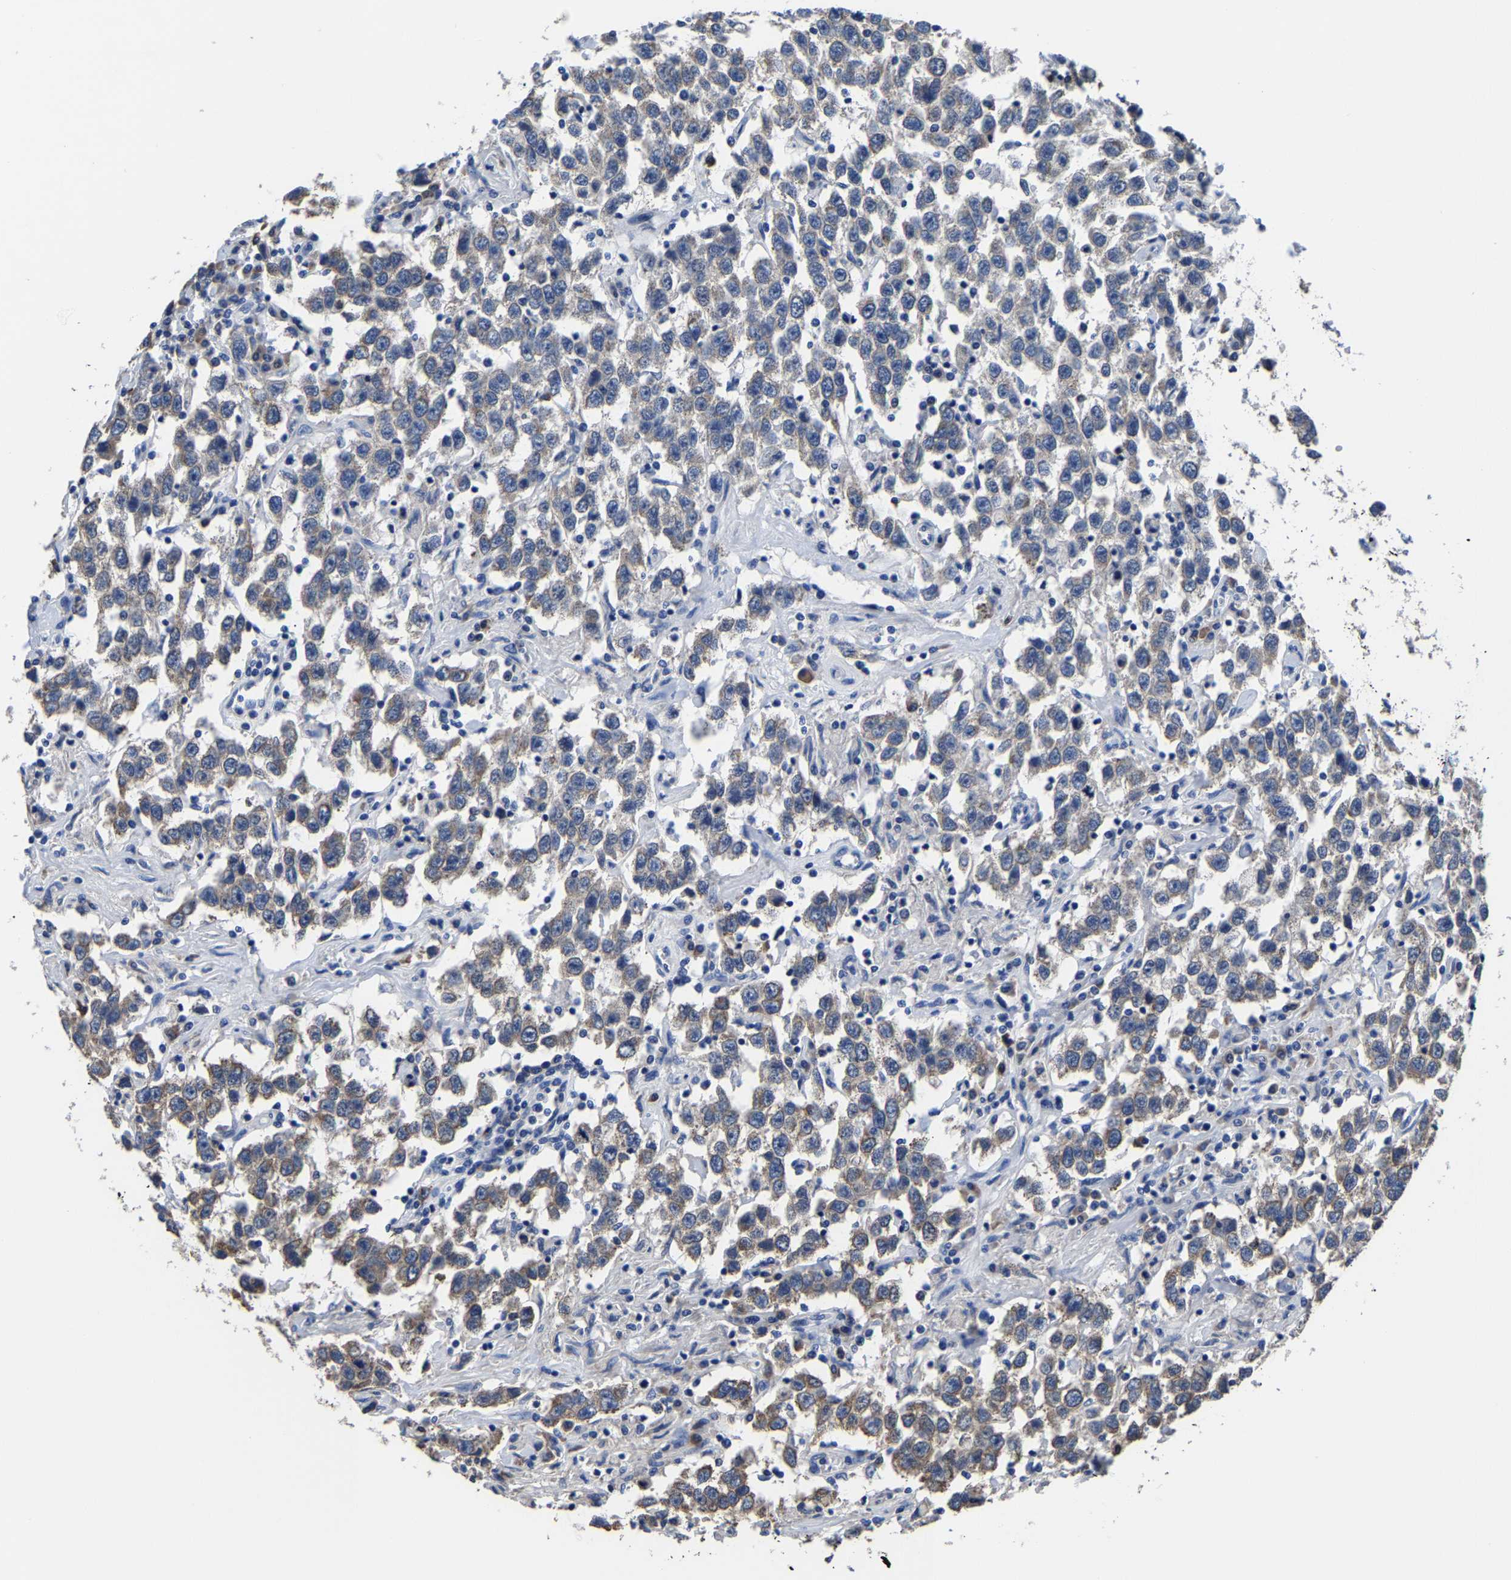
{"staining": {"intensity": "moderate", "quantity": ">75%", "location": "cytoplasmic/membranous"}, "tissue": "testis cancer", "cell_type": "Tumor cells", "image_type": "cancer", "snomed": [{"axis": "morphology", "description": "Seminoma, NOS"}, {"axis": "topography", "description": "Testis"}], "caption": "Immunohistochemical staining of testis cancer shows medium levels of moderate cytoplasmic/membranous staining in about >75% of tumor cells. The staining was performed using DAB (3,3'-diaminobenzidine), with brown indicating positive protein expression. Nuclei are stained blue with hematoxylin.", "gene": "SRPK2", "patient": {"sex": "male", "age": 41}}